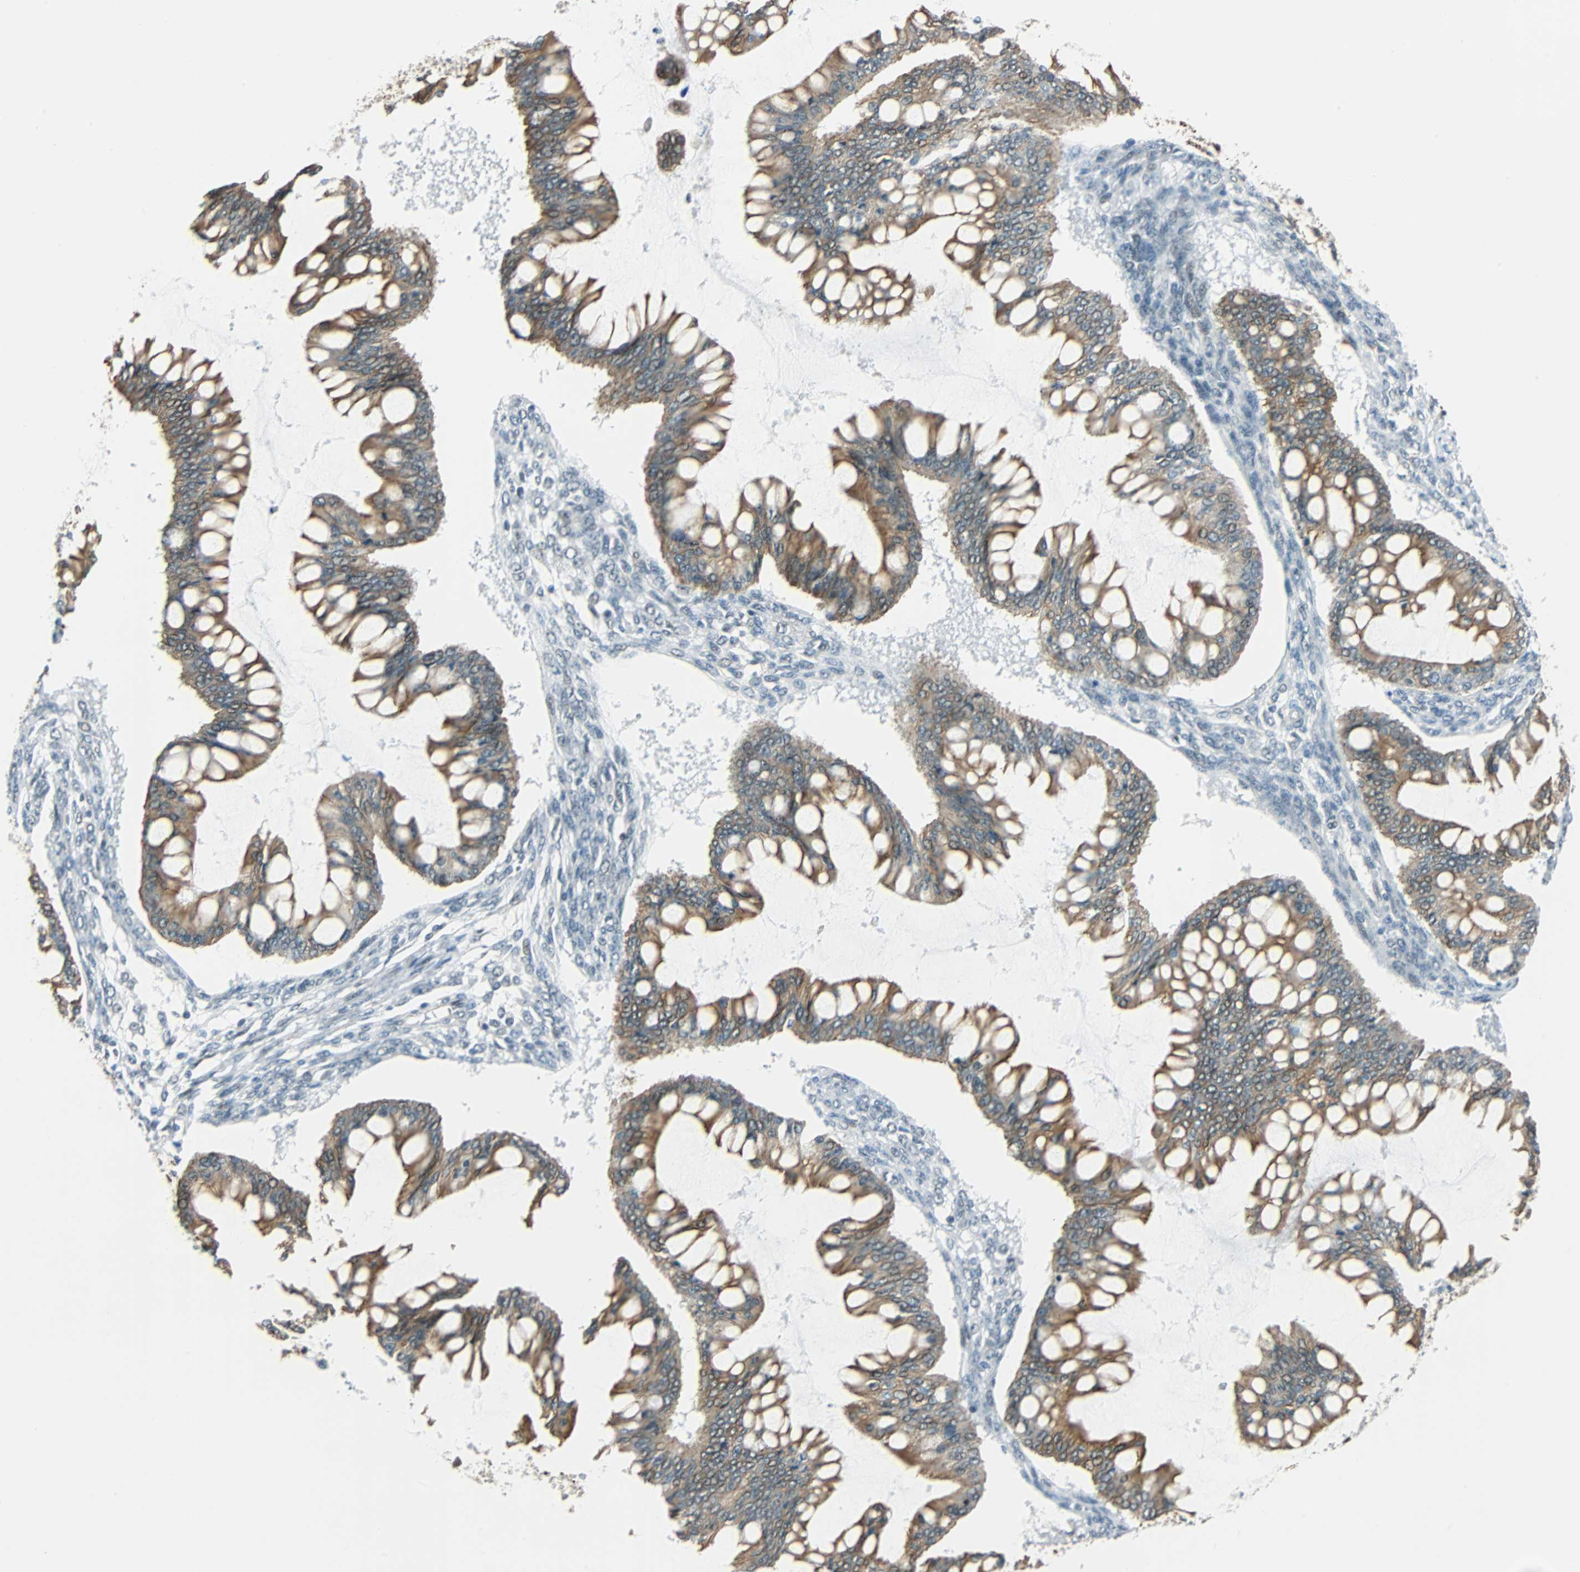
{"staining": {"intensity": "moderate", "quantity": ">75%", "location": "cytoplasmic/membranous"}, "tissue": "ovarian cancer", "cell_type": "Tumor cells", "image_type": "cancer", "snomed": [{"axis": "morphology", "description": "Cystadenocarcinoma, mucinous, NOS"}, {"axis": "topography", "description": "Ovary"}], "caption": "Immunohistochemical staining of ovarian cancer (mucinous cystadenocarcinoma) demonstrates medium levels of moderate cytoplasmic/membranous protein expression in about >75% of tumor cells. (DAB = brown stain, brightfield microscopy at high magnification).", "gene": "NELFE", "patient": {"sex": "female", "age": 73}}